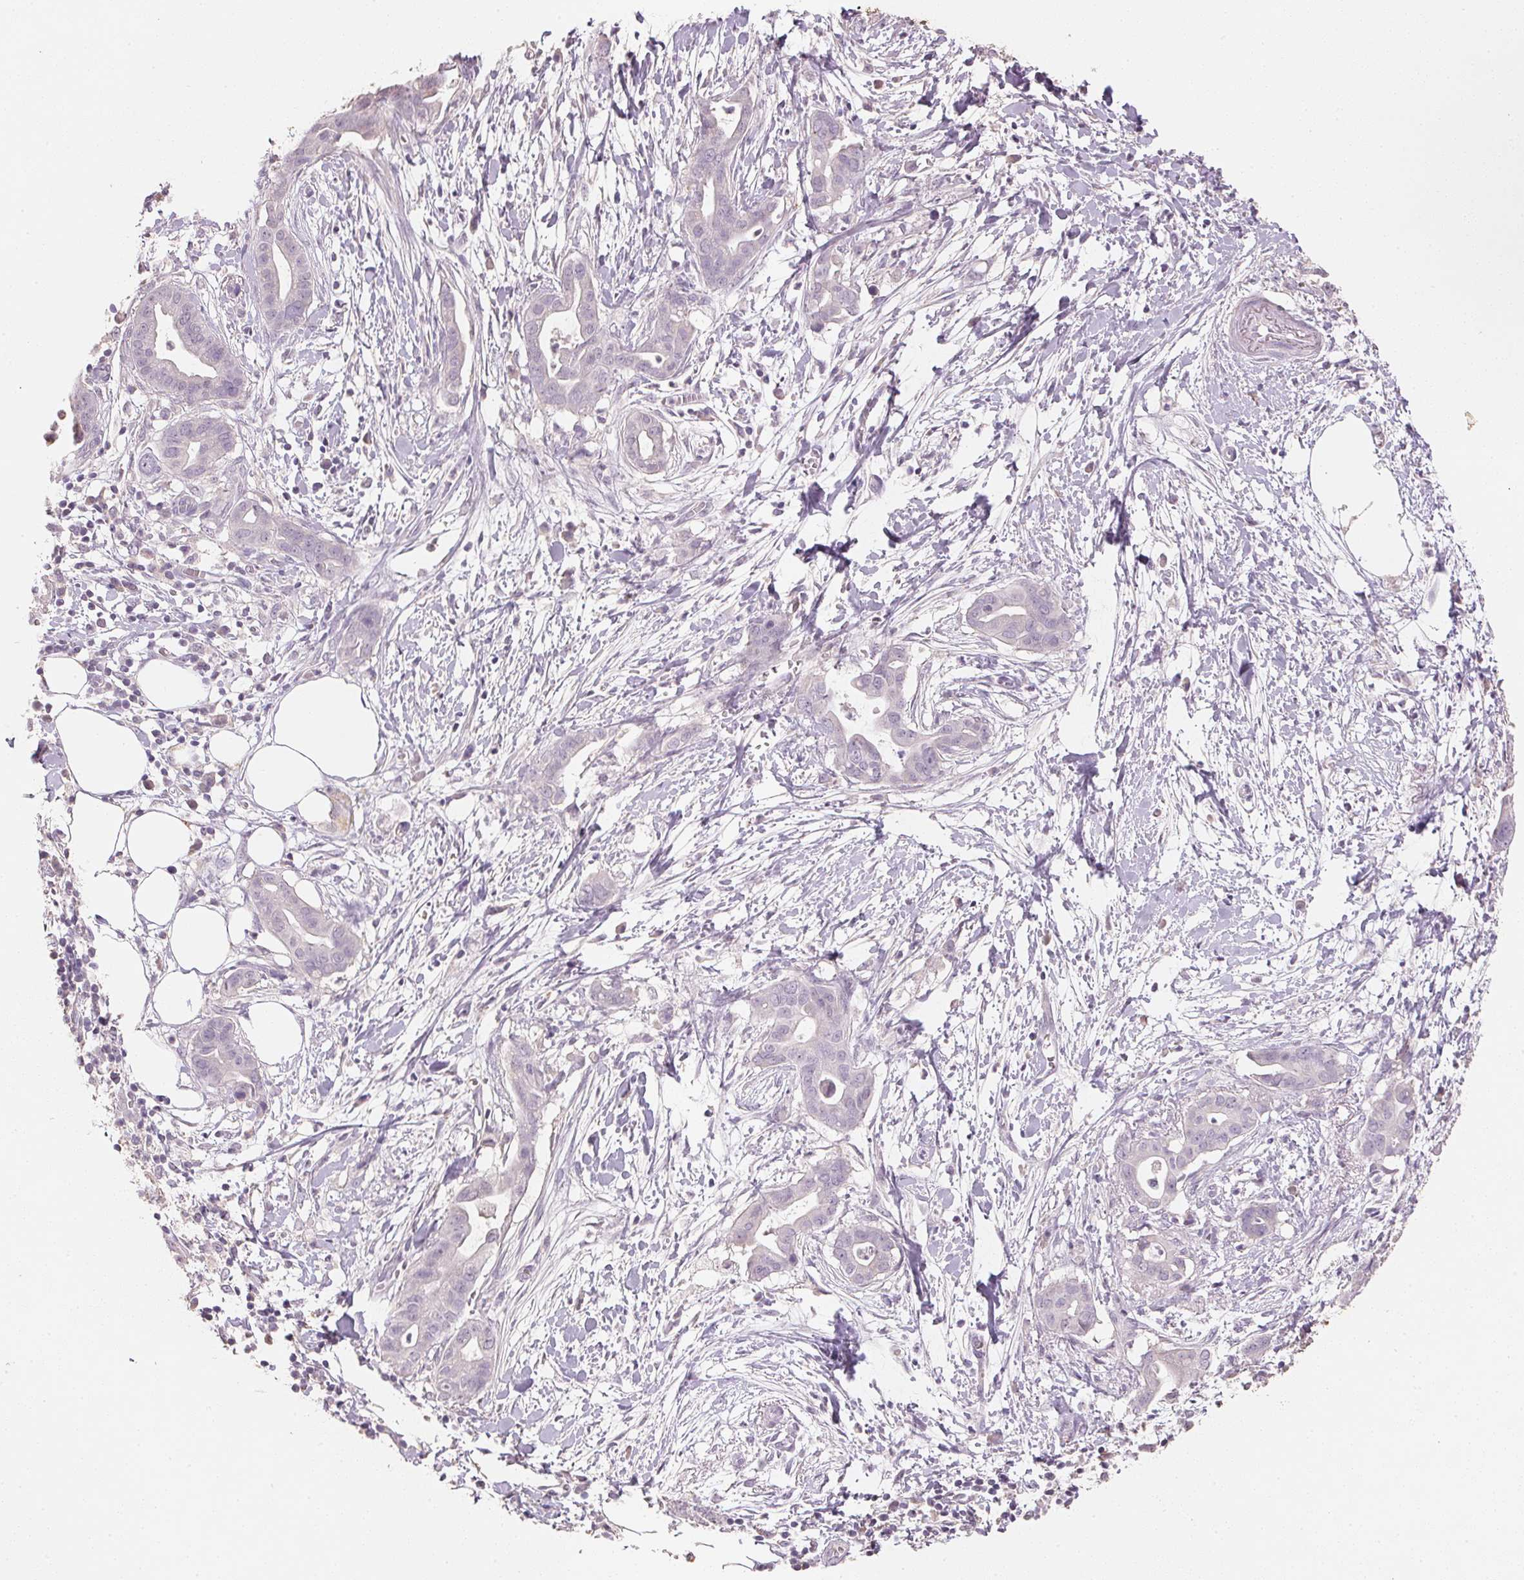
{"staining": {"intensity": "negative", "quantity": "none", "location": "none"}, "tissue": "pancreatic cancer", "cell_type": "Tumor cells", "image_type": "cancer", "snomed": [{"axis": "morphology", "description": "Adenocarcinoma, NOS"}, {"axis": "topography", "description": "Pancreas"}], "caption": "This photomicrograph is of pancreatic cancer stained with immunohistochemistry (IHC) to label a protein in brown with the nuclei are counter-stained blue. There is no positivity in tumor cells. (DAB (3,3'-diaminobenzidine) IHC with hematoxylin counter stain).", "gene": "CXCL5", "patient": {"sex": "male", "age": 61}}